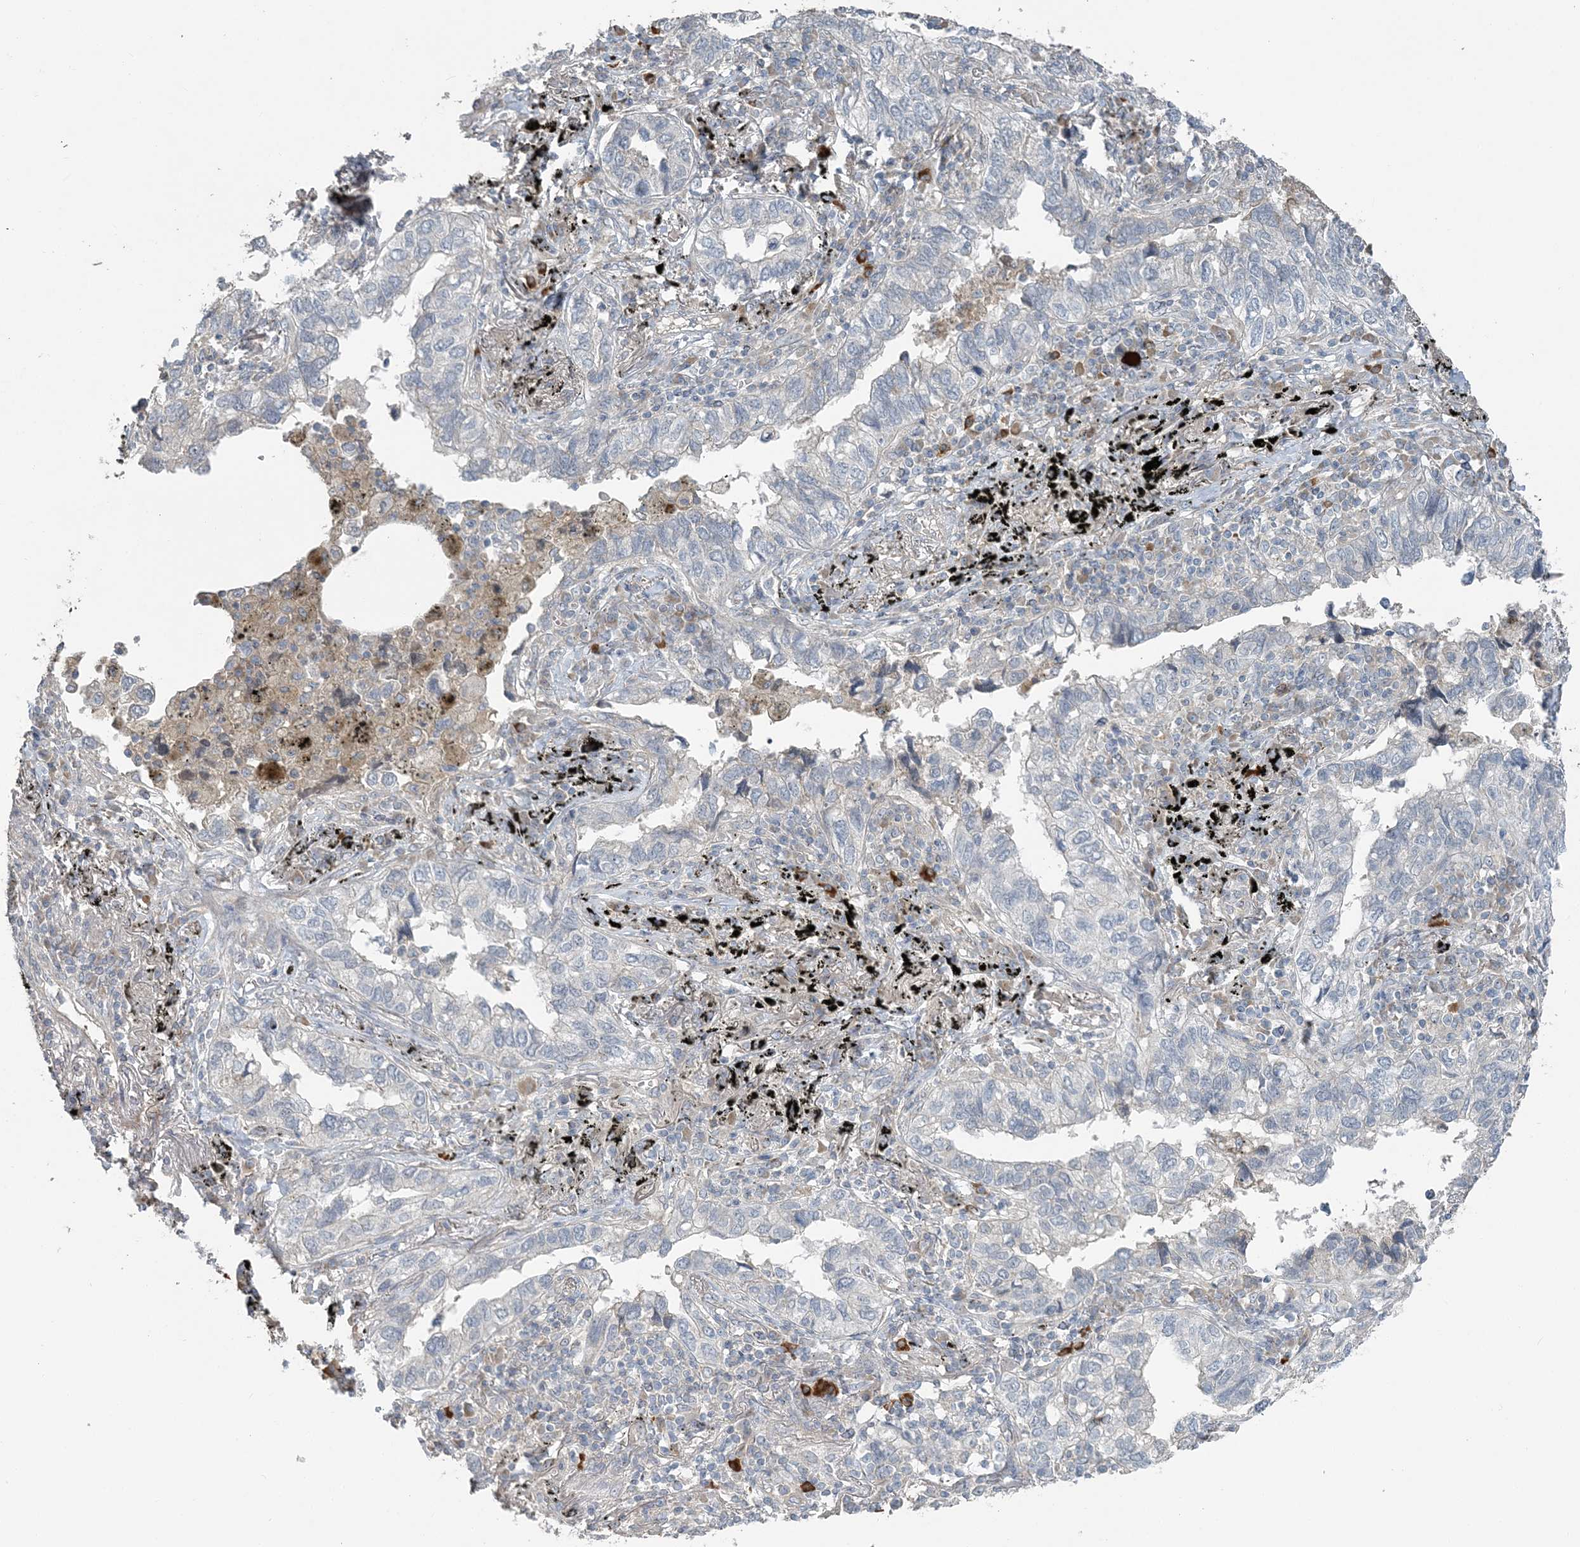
{"staining": {"intensity": "negative", "quantity": "none", "location": "none"}, "tissue": "lung cancer", "cell_type": "Tumor cells", "image_type": "cancer", "snomed": [{"axis": "morphology", "description": "Adenocarcinoma, NOS"}, {"axis": "topography", "description": "Lung"}], "caption": "Immunohistochemistry of human adenocarcinoma (lung) reveals no staining in tumor cells.", "gene": "SLC4A10", "patient": {"sex": "male", "age": 65}}